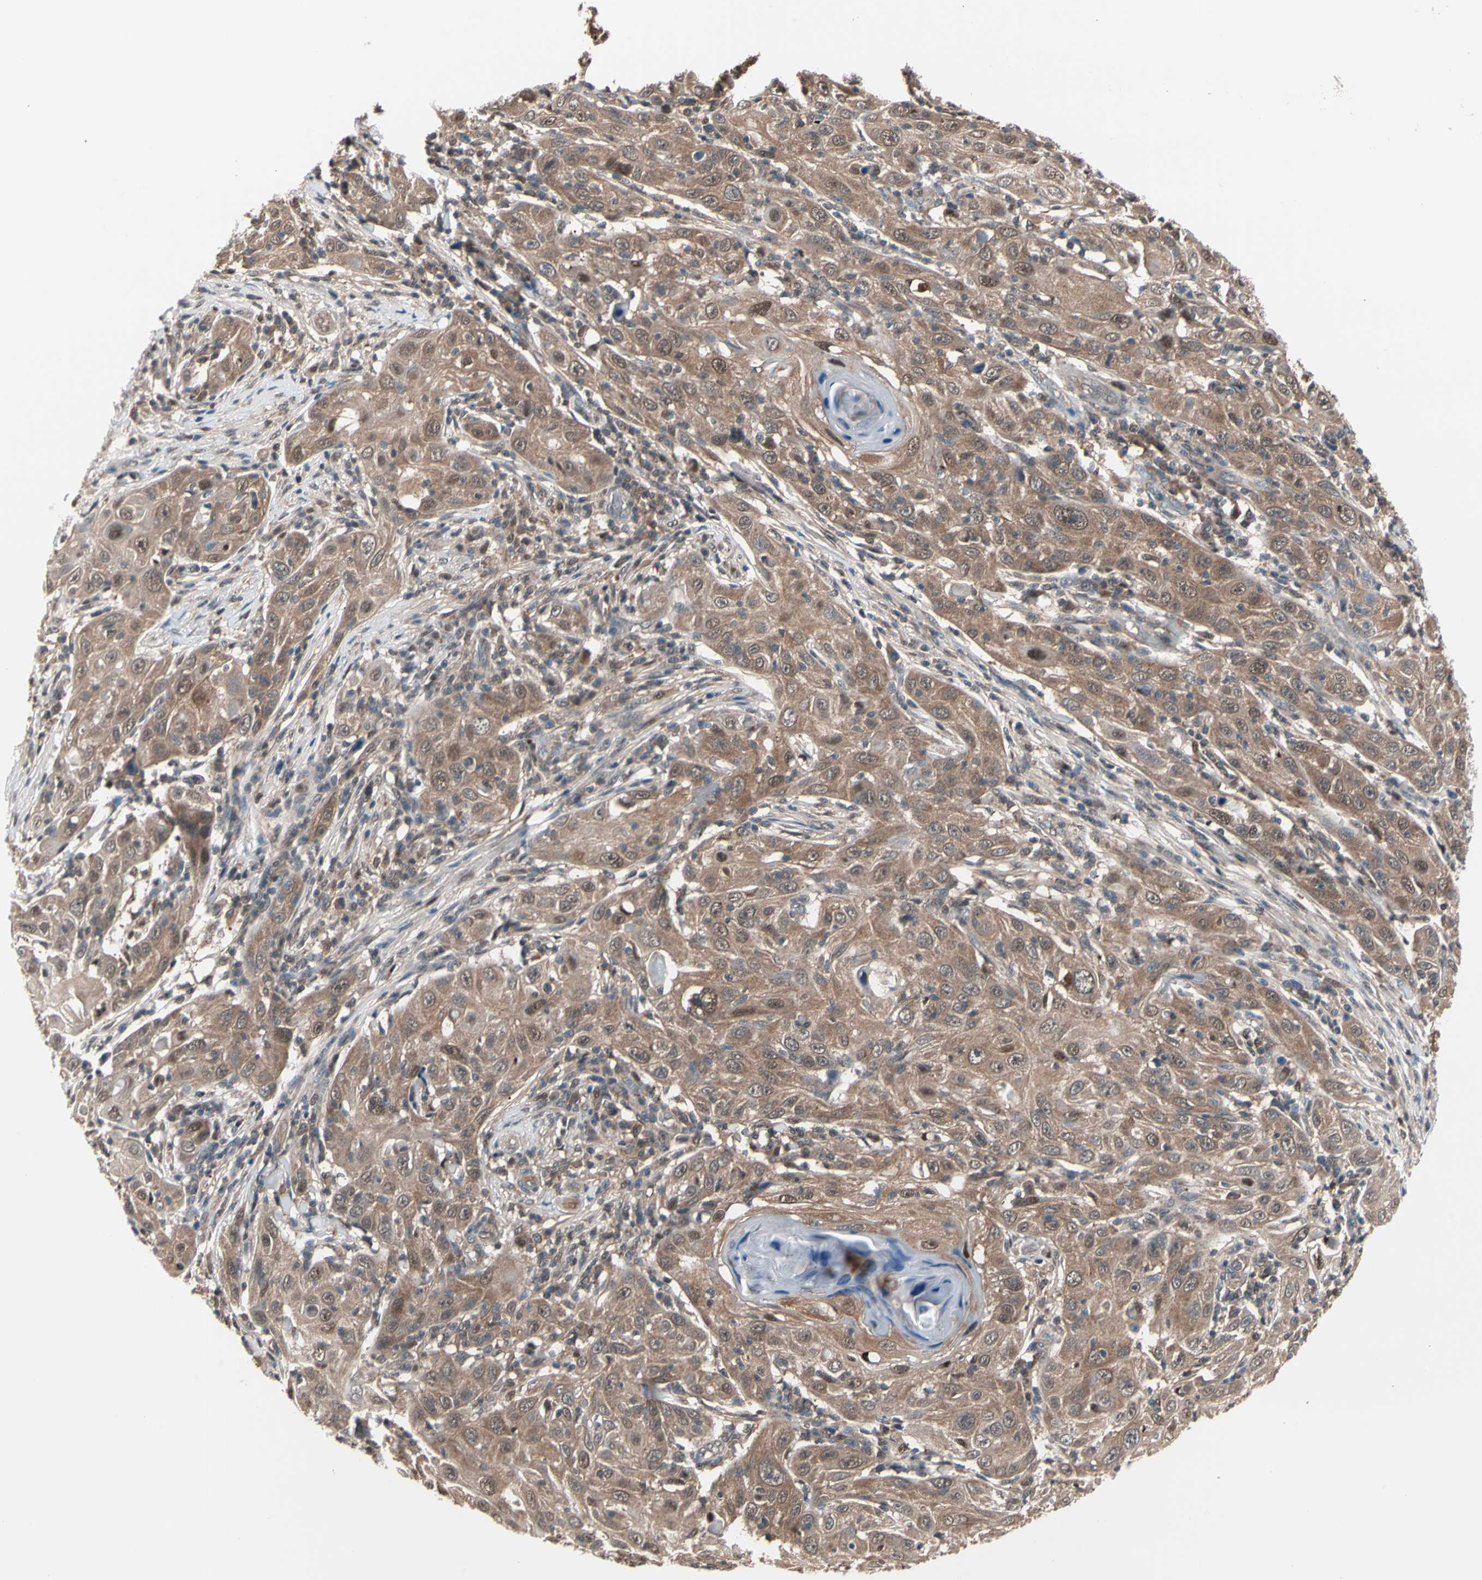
{"staining": {"intensity": "moderate", "quantity": ">75%", "location": "cytoplasmic/membranous,nuclear"}, "tissue": "skin cancer", "cell_type": "Tumor cells", "image_type": "cancer", "snomed": [{"axis": "morphology", "description": "Squamous cell carcinoma, NOS"}, {"axis": "topography", "description": "Skin"}], "caption": "About >75% of tumor cells in human skin squamous cell carcinoma reveal moderate cytoplasmic/membranous and nuclear protein expression as visualized by brown immunohistochemical staining.", "gene": "PSMA2", "patient": {"sex": "female", "age": 88}}